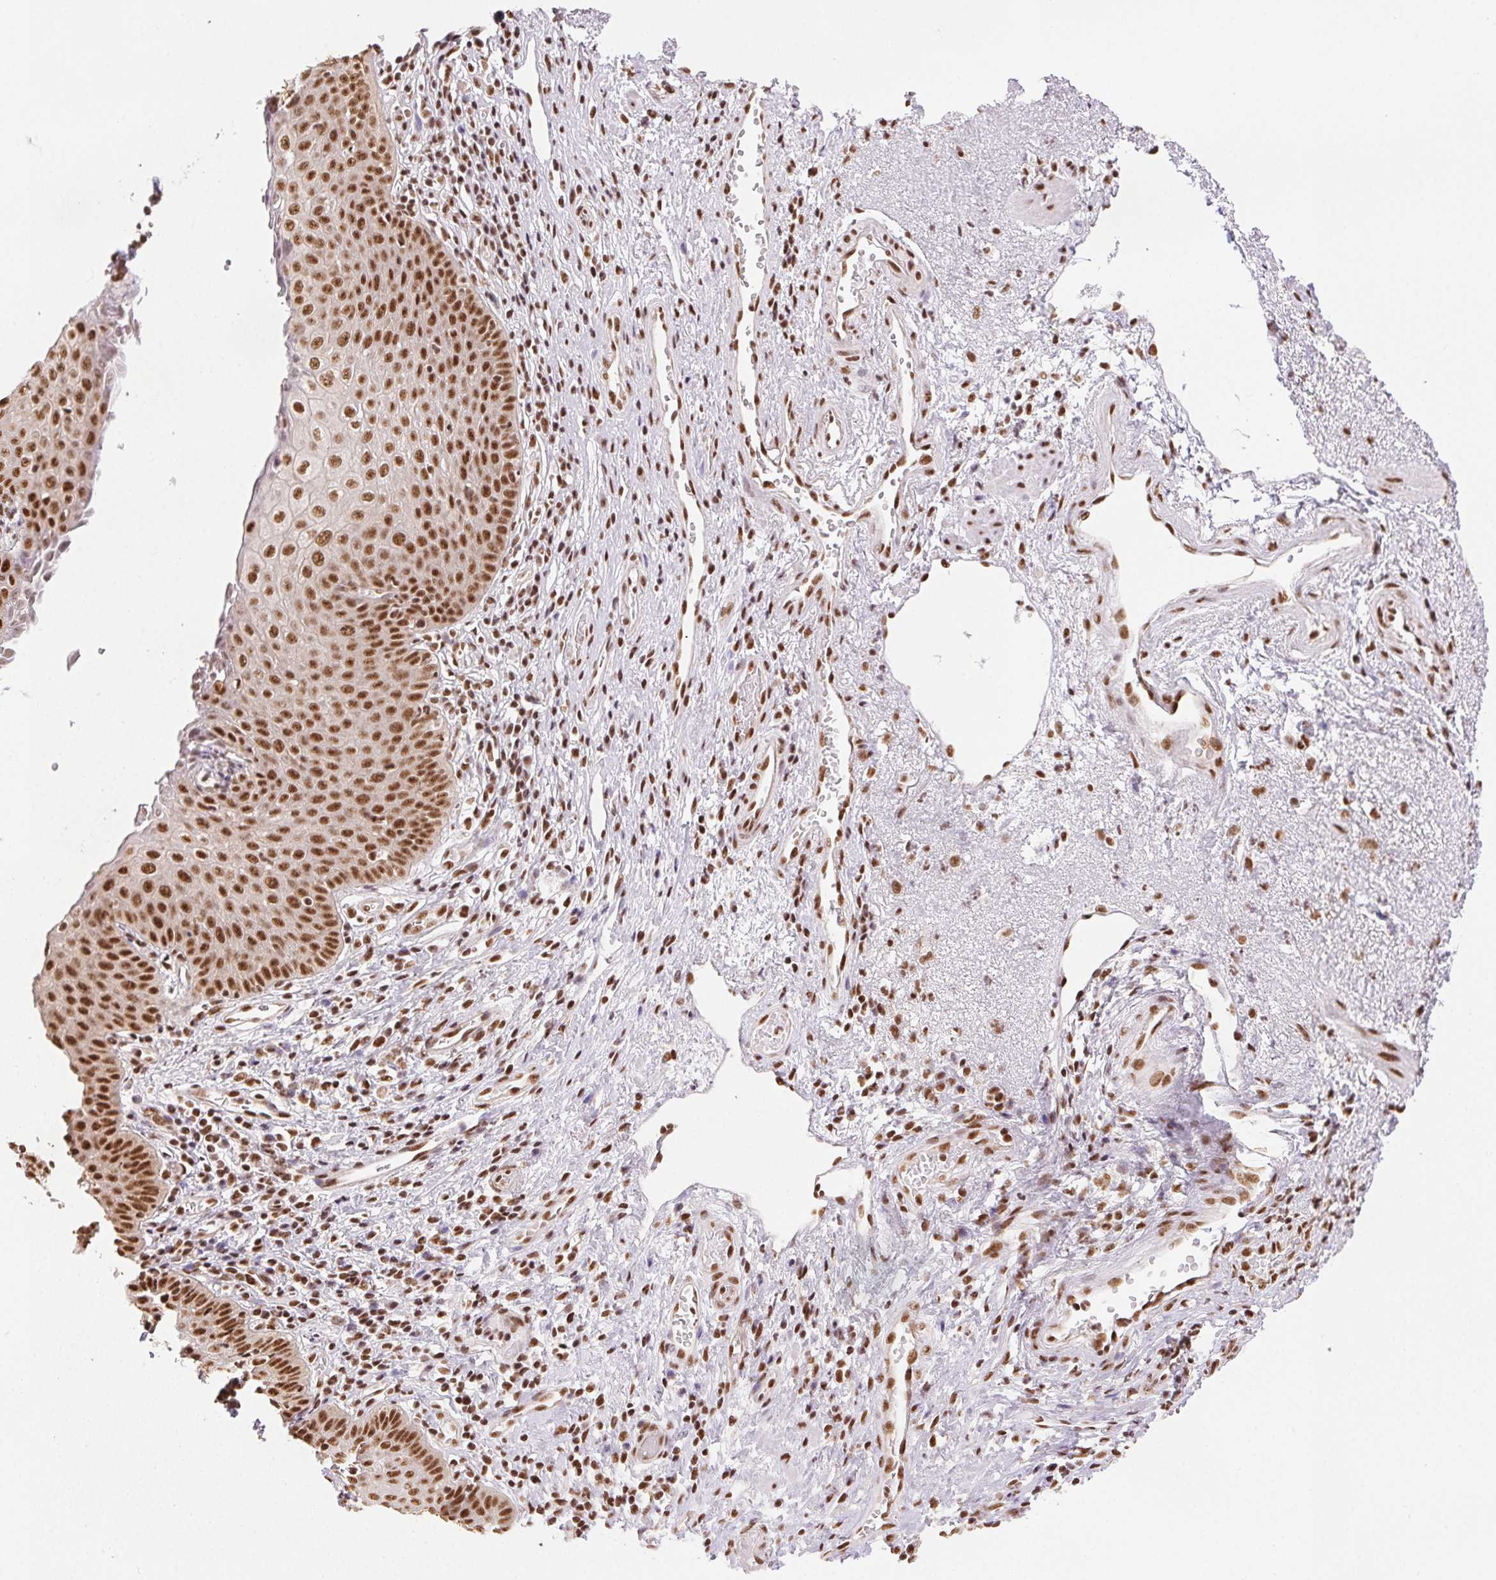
{"staining": {"intensity": "strong", "quantity": ">75%", "location": "nuclear"}, "tissue": "esophagus", "cell_type": "Squamous epithelial cells", "image_type": "normal", "snomed": [{"axis": "morphology", "description": "Normal tissue, NOS"}, {"axis": "topography", "description": "Esophagus"}], "caption": "Esophagus was stained to show a protein in brown. There is high levels of strong nuclear staining in about >75% of squamous epithelial cells. The staining is performed using DAB brown chromogen to label protein expression. The nuclei are counter-stained blue using hematoxylin.", "gene": "IK", "patient": {"sex": "male", "age": 71}}